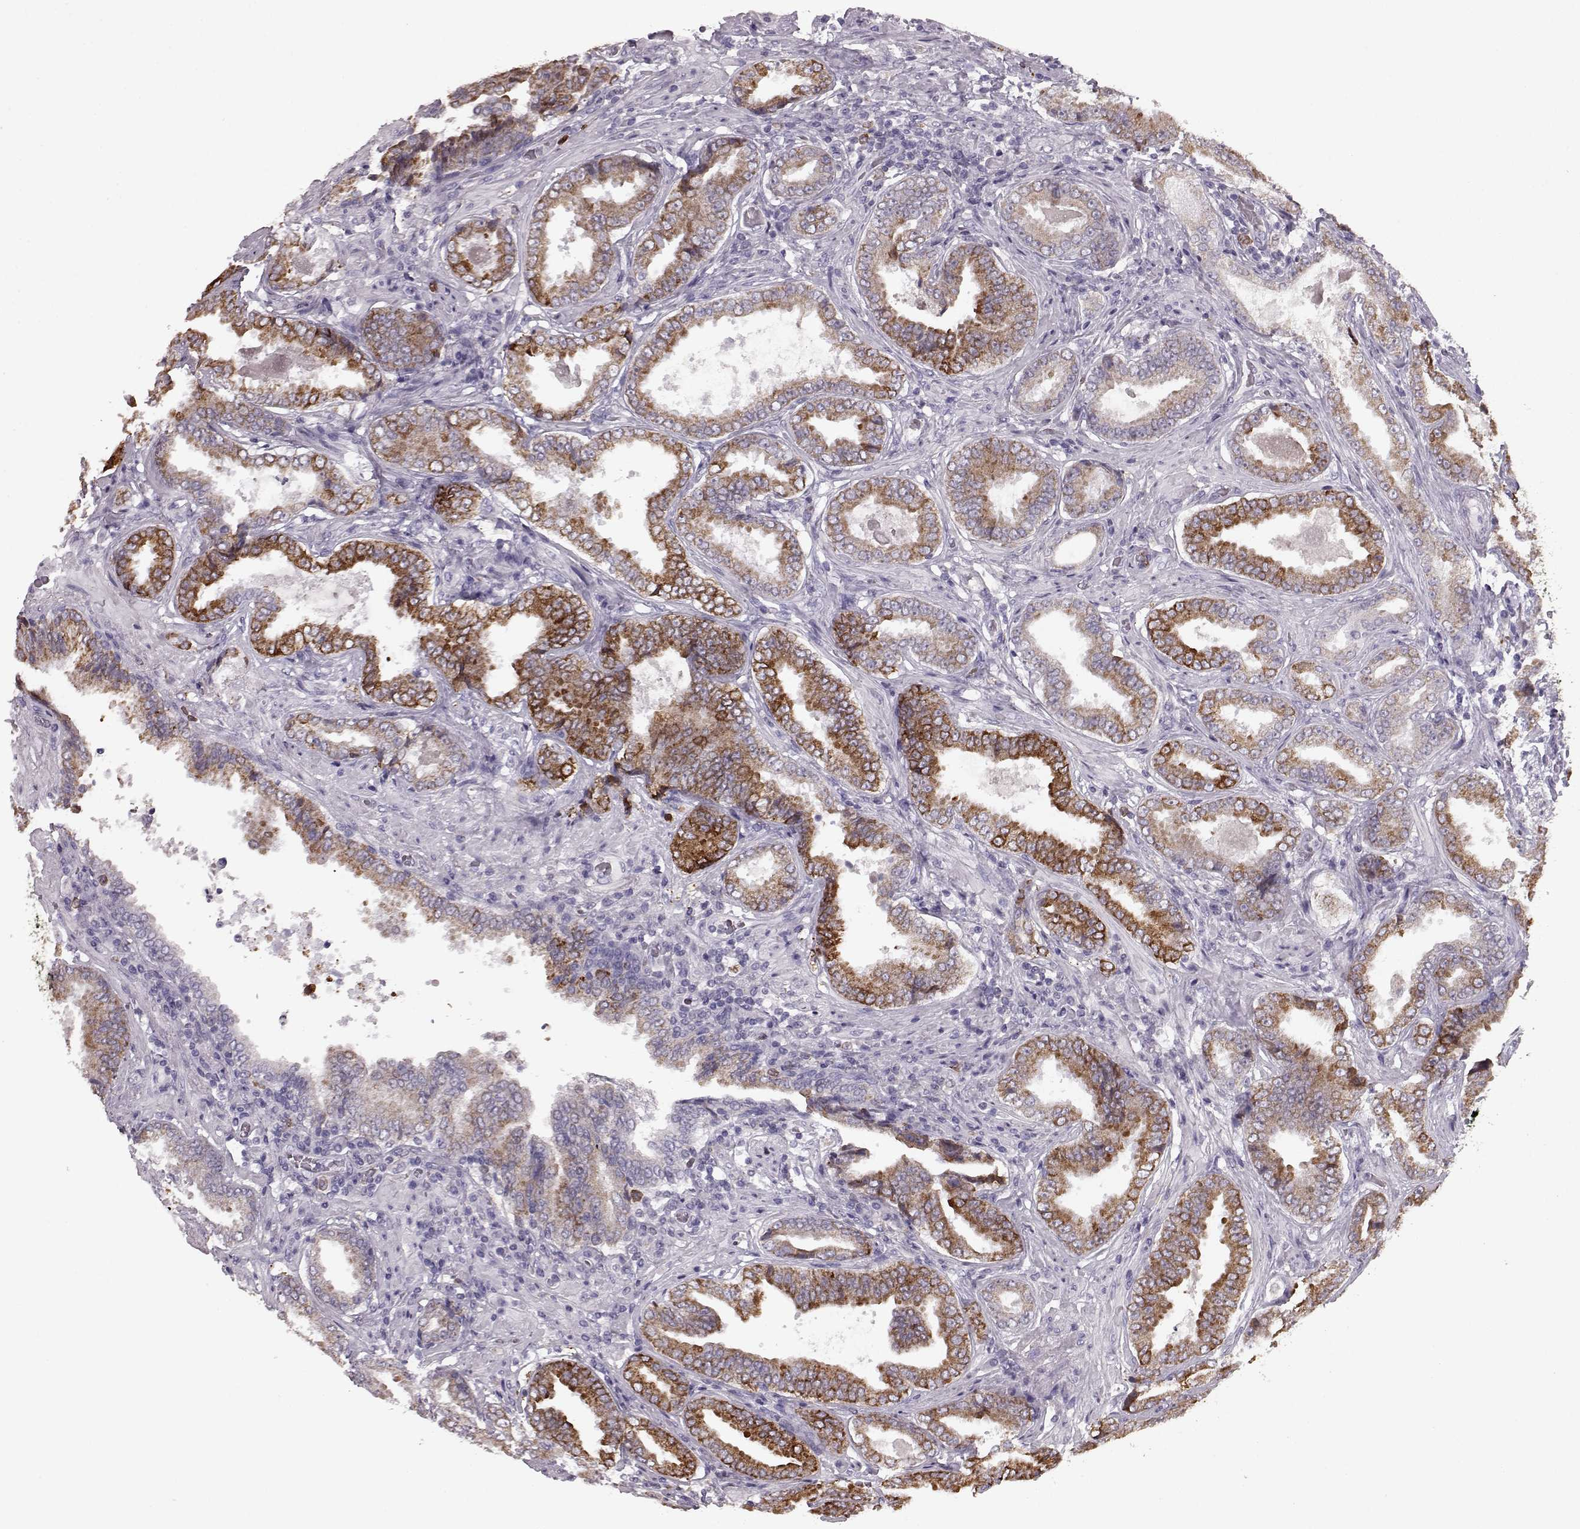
{"staining": {"intensity": "moderate", "quantity": ">75%", "location": "cytoplasmic/membranous"}, "tissue": "prostate cancer", "cell_type": "Tumor cells", "image_type": "cancer", "snomed": [{"axis": "morphology", "description": "Adenocarcinoma, NOS"}, {"axis": "topography", "description": "Prostate"}], "caption": "Adenocarcinoma (prostate) was stained to show a protein in brown. There is medium levels of moderate cytoplasmic/membranous staining in about >75% of tumor cells. The staining was performed using DAB, with brown indicating positive protein expression. Nuclei are stained blue with hematoxylin.", "gene": "ELOVL5", "patient": {"sex": "male", "age": 64}}